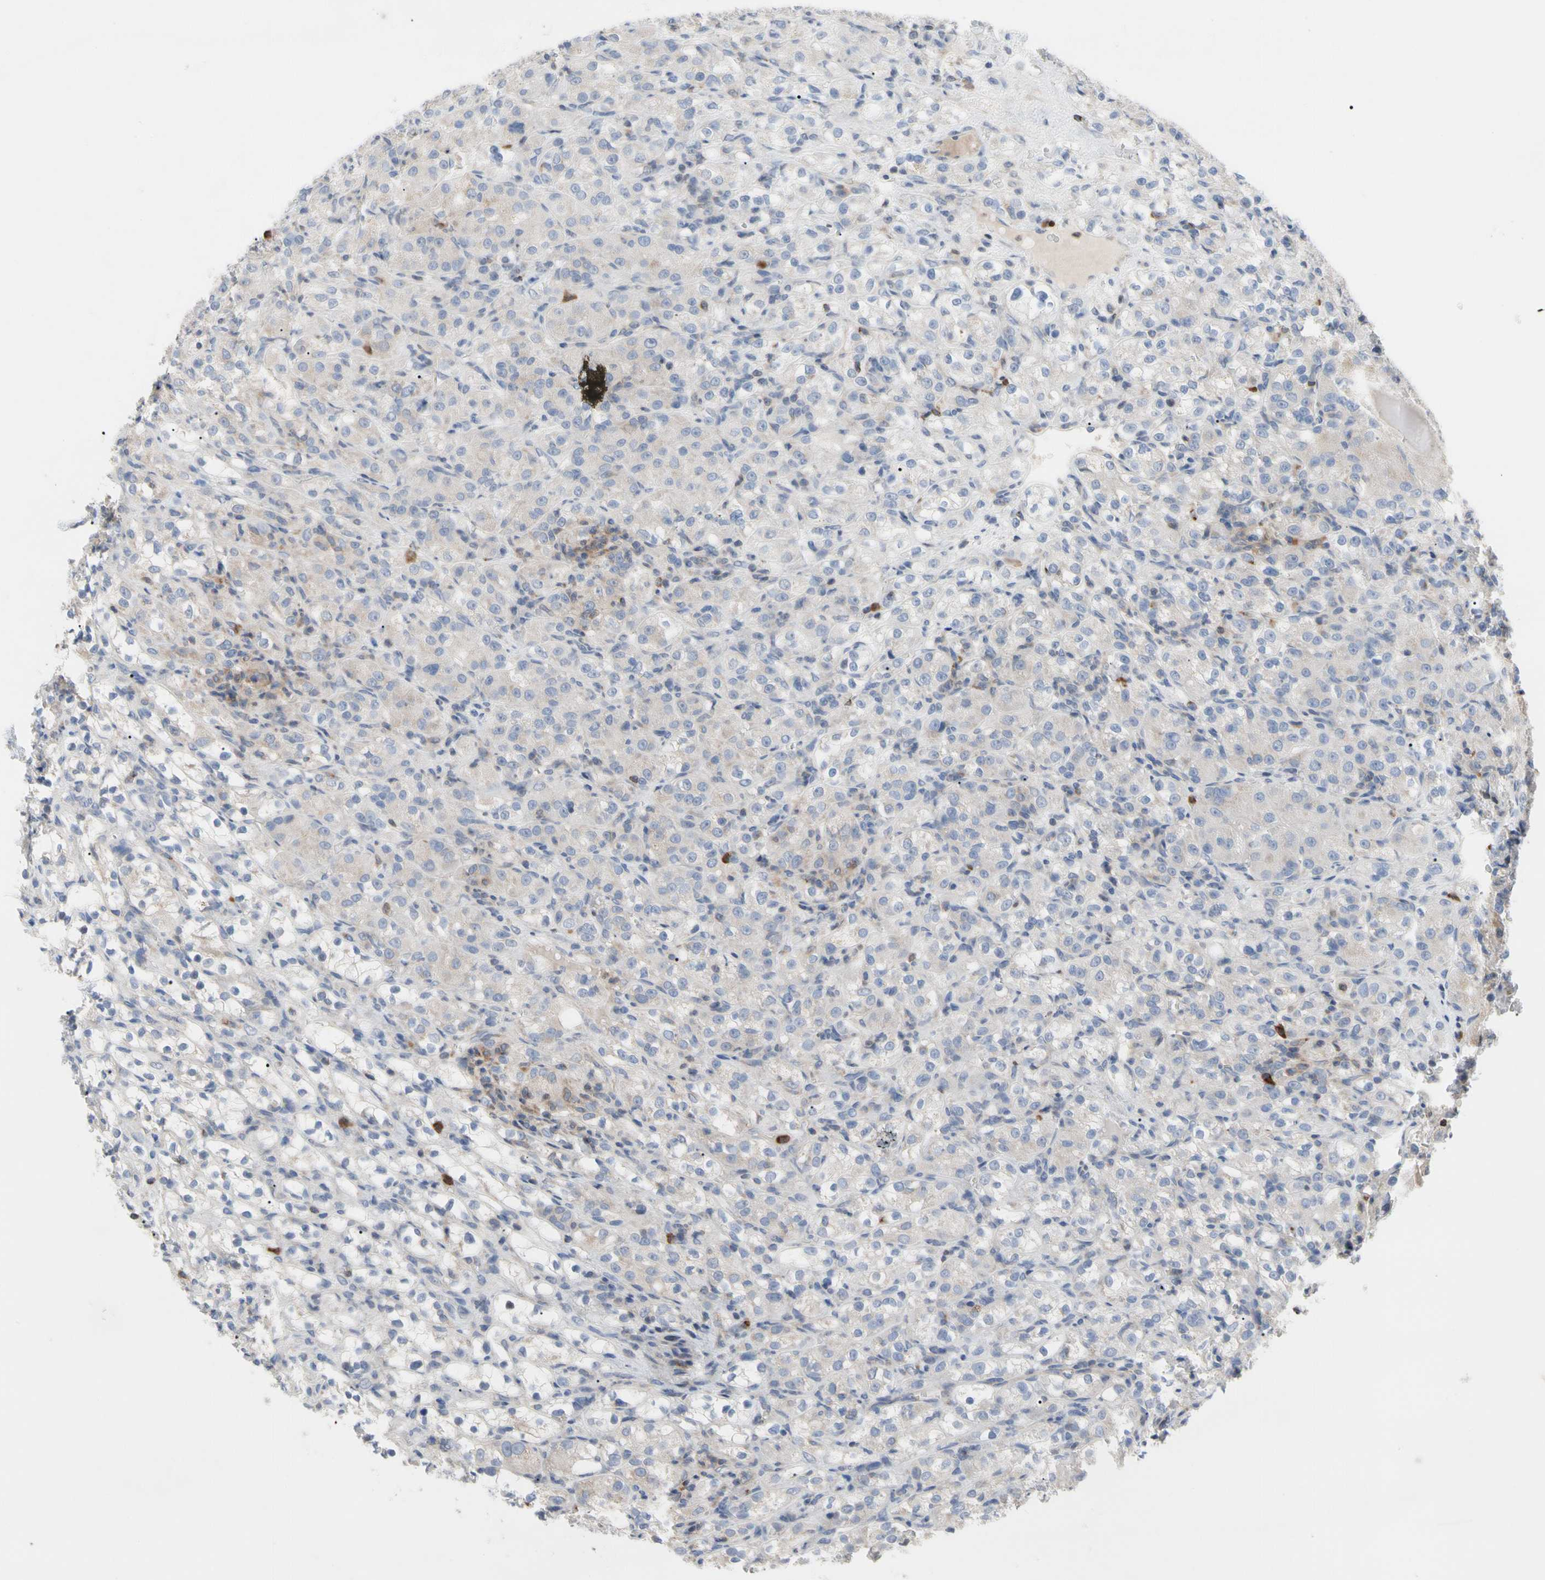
{"staining": {"intensity": "weak", "quantity": "<25%", "location": "cytoplasmic/membranous"}, "tissue": "renal cancer", "cell_type": "Tumor cells", "image_type": "cancer", "snomed": [{"axis": "morphology", "description": "Normal tissue, NOS"}, {"axis": "morphology", "description": "Adenocarcinoma, NOS"}, {"axis": "topography", "description": "Kidney"}], "caption": "Protein analysis of renal cancer (adenocarcinoma) demonstrates no significant expression in tumor cells.", "gene": "MCL1", "patient": {"sex": "male", "age": 61}}